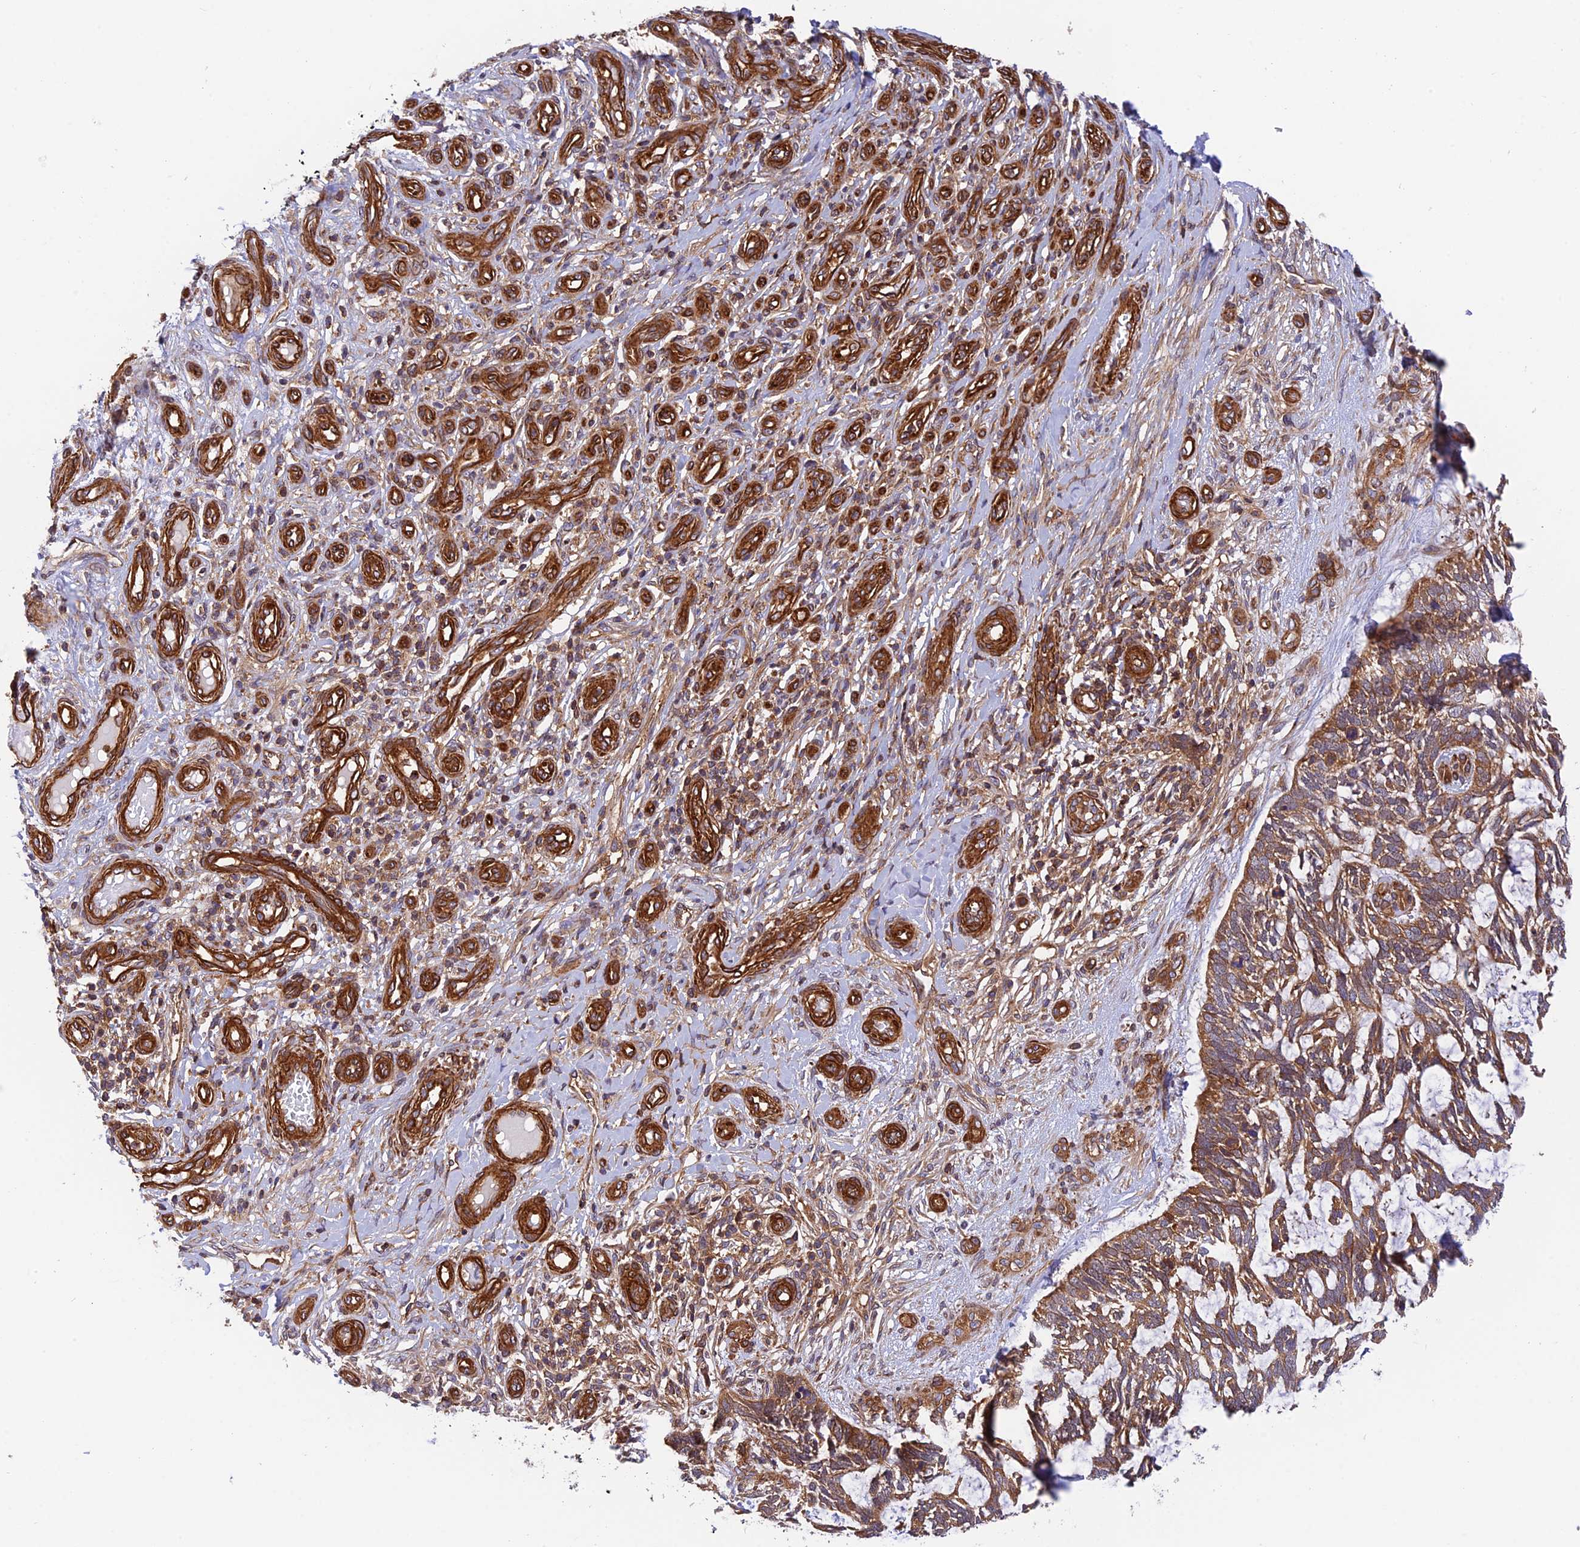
{"staining": {"intensity": "moderate", "quantity": ">75%", "location": "cytoplasmic/membranous"}, "tissue": "skin cancer", "cell_type": "Tumor cells", "image_type": "cancer", "snomed": [{"axis": "morphology", "description": "Basal cell carcinoma"}, {"axis": "topography", "description": "Skin"}], "caption": "There is medium levels of moderate cytoplasmic/membranous staining in tumor cells of skin cancer, as demonstrated by immunohistochemical staining (brown color).", "gene": "EVI5L", "patient": {"sex": "male", "age": 88}}